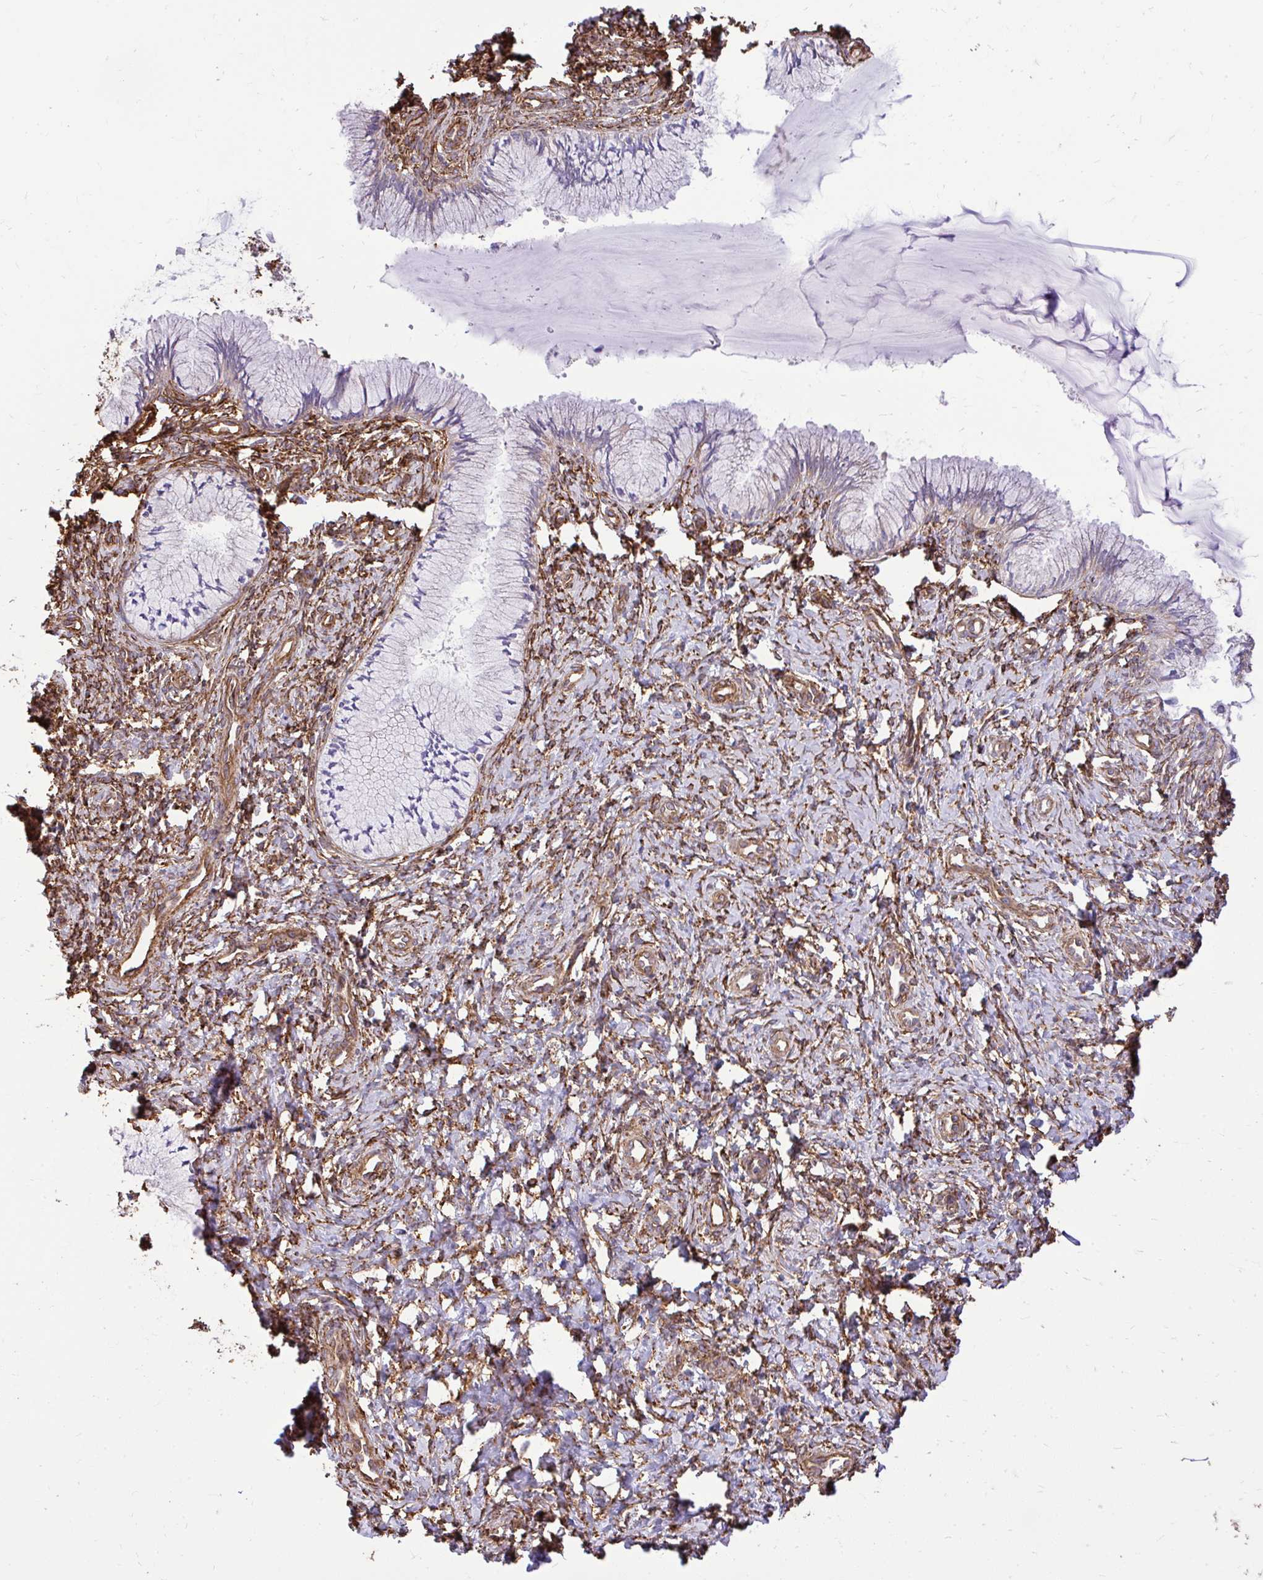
{"staining": {"intensity": "negative", "quantity": "none", "location": "none"}, "tissue": "cervix", "cell_type": "Glandular cells", "image_type": "normal", "snomed": [{"axis": "morphology", "description": "Normal tissue, NOS"}, {"axis": "topography", "description": "Cervix"}], "caption": "Photomicrograph shows no protein staining in glandular cells of unremarkable cervix. The staining was performed using DAB (3,3'-diaminobenzidine) to visualize the protein expression in brown, while the nuclei were stained in blue with hematoxylin (Magnification: 20x).", "gene": "PTPRK", "patient": {"sex": "female", "age": 37}}